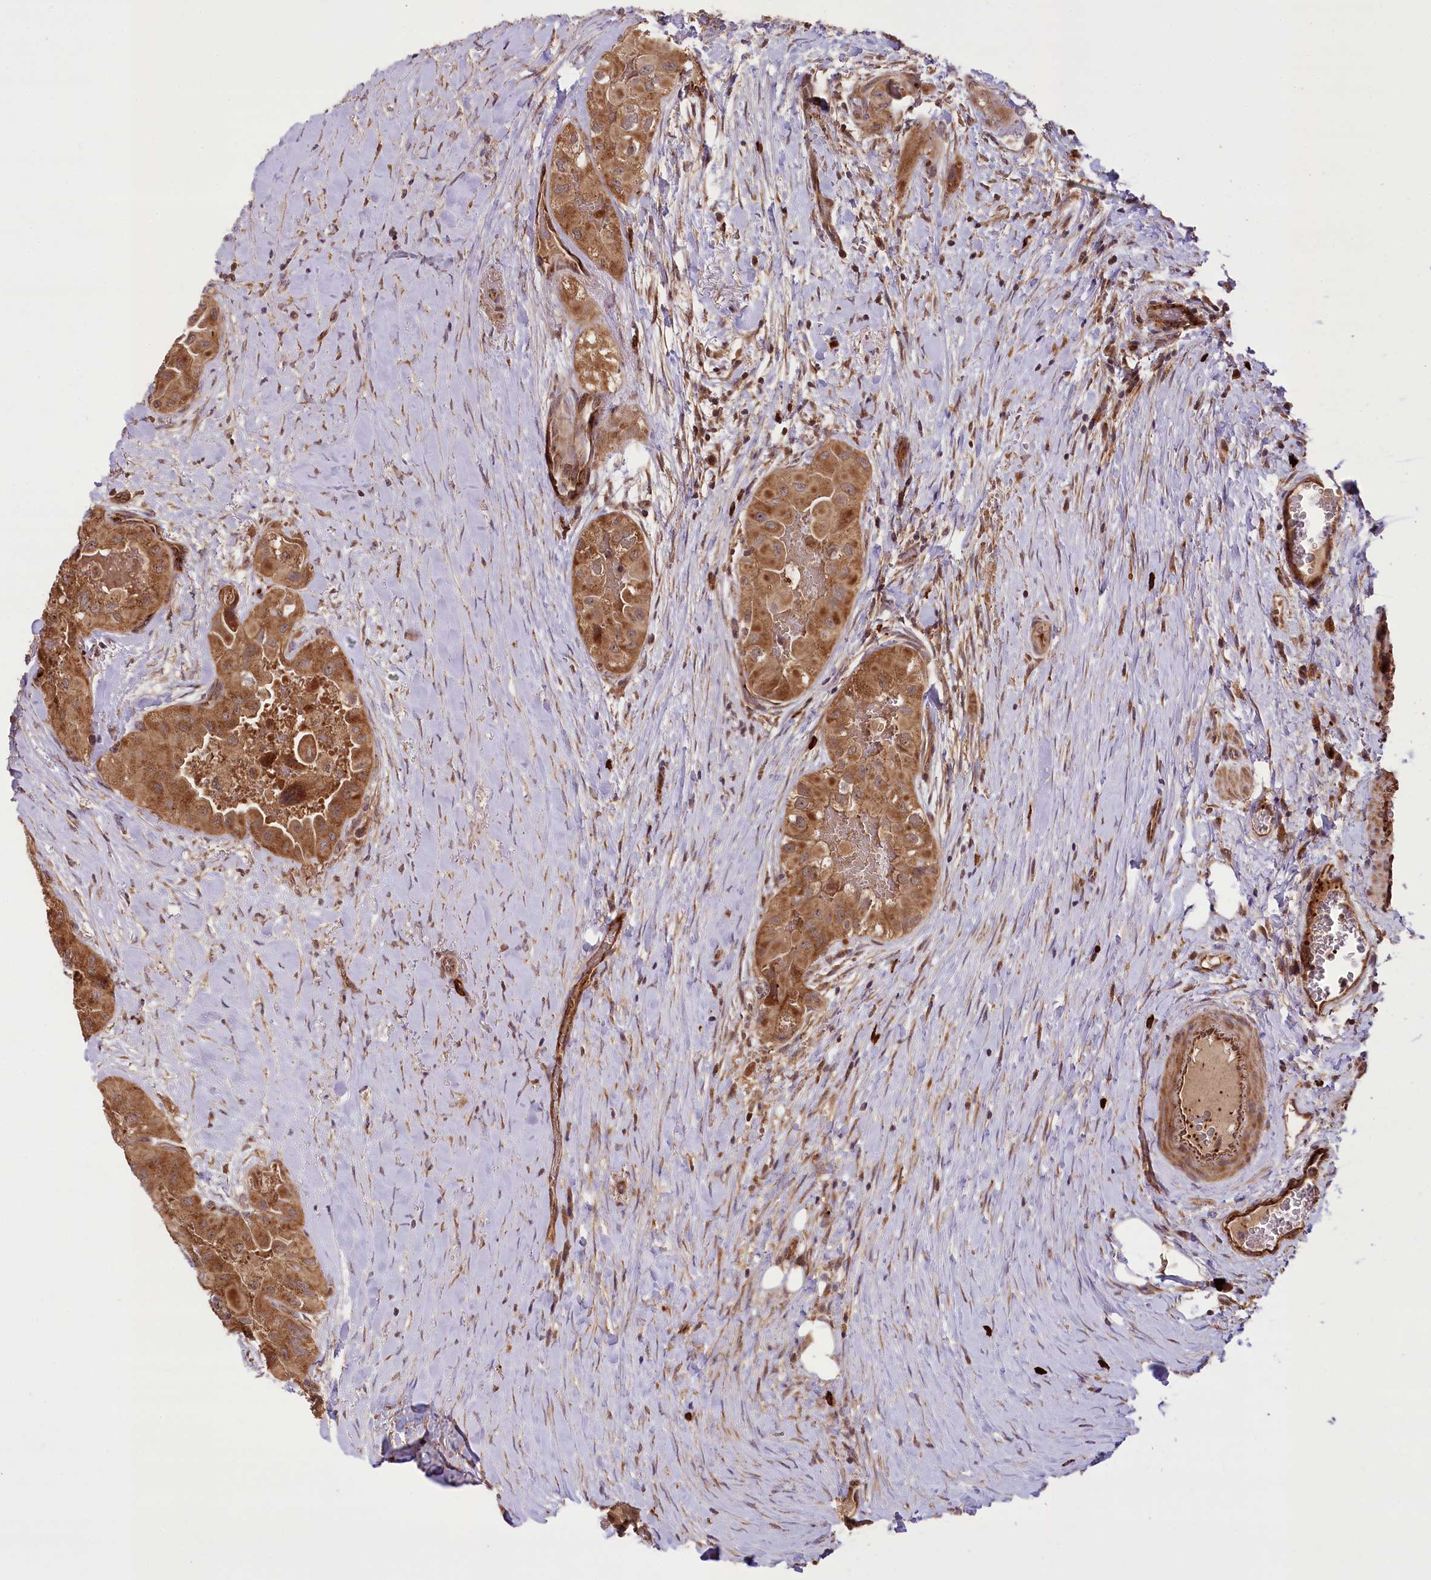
{"staining": {"intensity": "moderate", "quantity": ">75%", "location": "cytoplasmic/membranous"}, "tissue": "thyroid cancer", "cell_type": "Tumor cells", "image_type": "cancer", "snomed": [{"axis": "morphology", "description": "Papillary adenocarcinoma, NOS"}, {"axis": "topography", "description": "Thyroid gland"}], "caption": "This micrograph exhibits immunohistochemistry staining of human thyroid papillary adenocarcinoma, with medium moderate cytoplasmic/membranous positivity in about >75% of tumor cells.", "gene": "CARD19", "patient": {"sex": "female", "age": 59}}